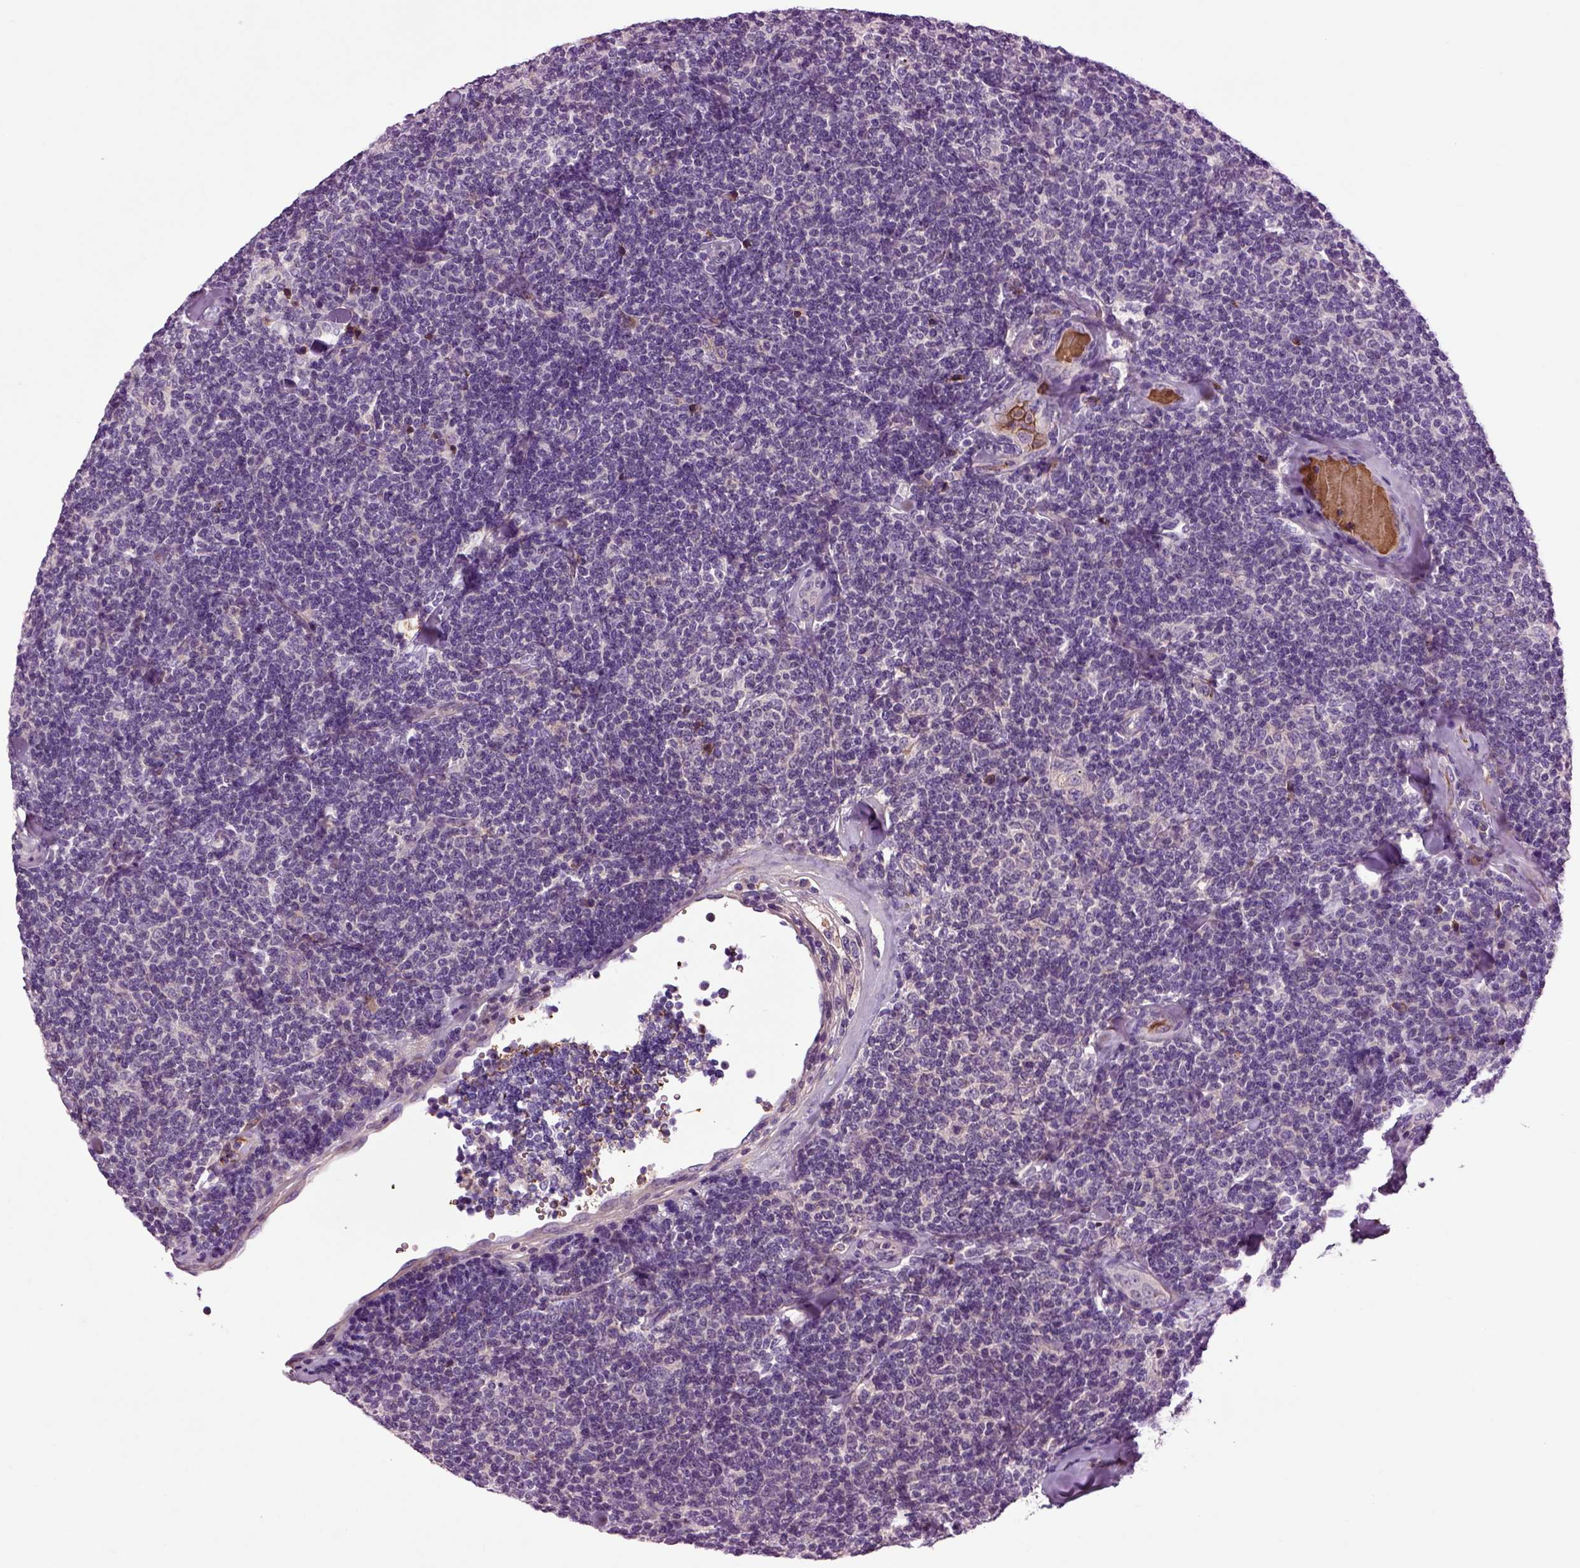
{"staining": {"intensity": "negative", "quantity": "none", "location": "none"}, "tissue": "lymphoma", "cell_type": "Tumor cells", "image_type": "cancer", "snomed": [{"axis": "morphology", "description": "Malignant lymphoma, non-Hodgkin's type, Low grade"}, {"axis": "topography", "description": "Lymph node"}], "caption": "IHC photomicrograph of neoplastic tissue: lymphoma stained with DAB (3,3'-diaminobenzidine) displays no significant protein staining in tumor cells.", "gene": "SPON1", "patient": {"sex": "female", "age": 56}}